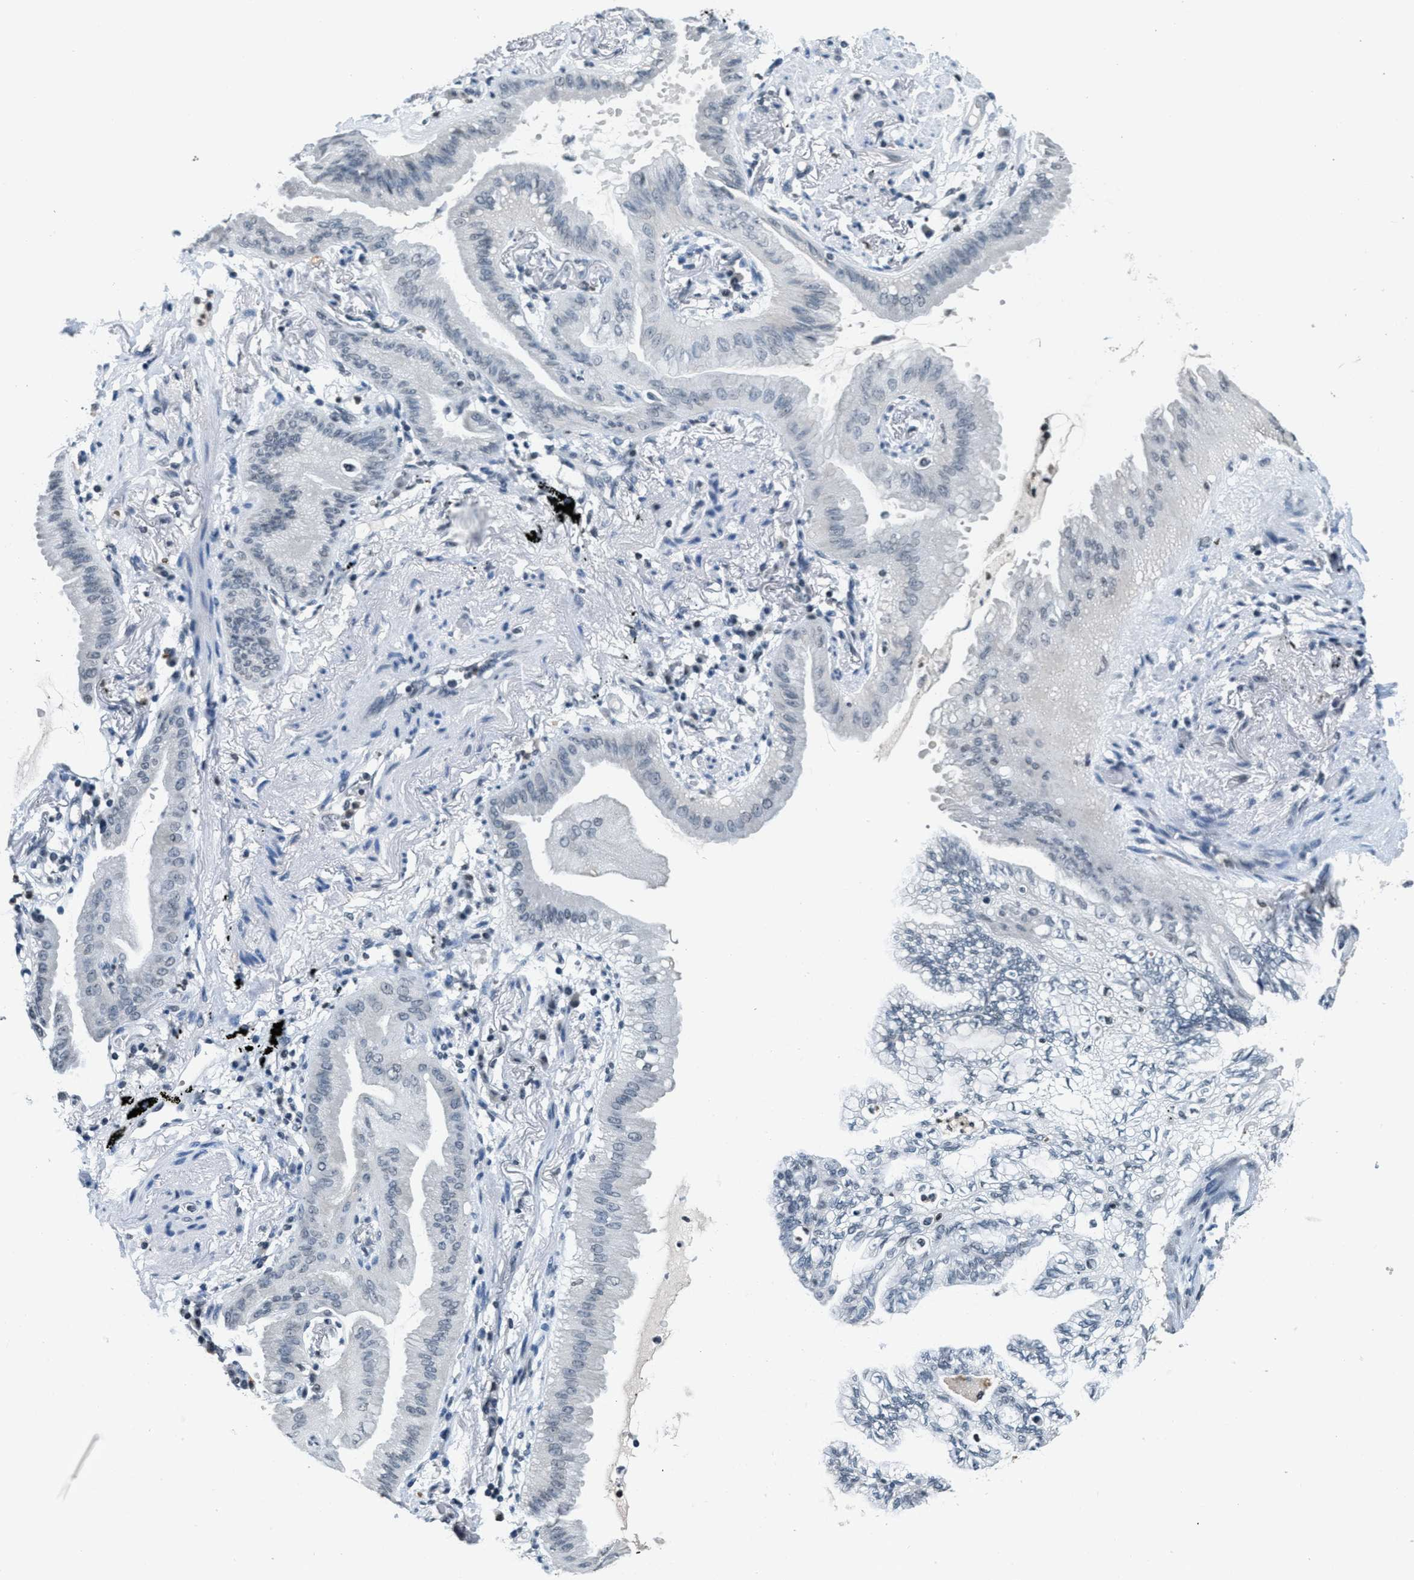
{"staining": {"intensity": "negative", "quantity": "none", "location": "none"}, "tissue": "lung cancer", "cell_type": "Tumor cells", "image_type": "cancer", "snomed": [{"axis": "morphology", "description": "Normal tissue, NOS"}, {"axis": "morphology", "description": "Adenocarcinoma, NOS"}, {"axis": "topography", "description": "Bronchus"}, {"axis": "topography", "description": "Lung"}], "caption": "Immunohistochemical staining of human lung adenocarcinoma demonstrates no significant staining in tumor cells. (DAB (3,3'-diaminobenzidine) immunohistochemistry visualized using brightfield microscopy, high magnification).", "gene": "CA4", "patient": {"sex": "female", "age": 70}}